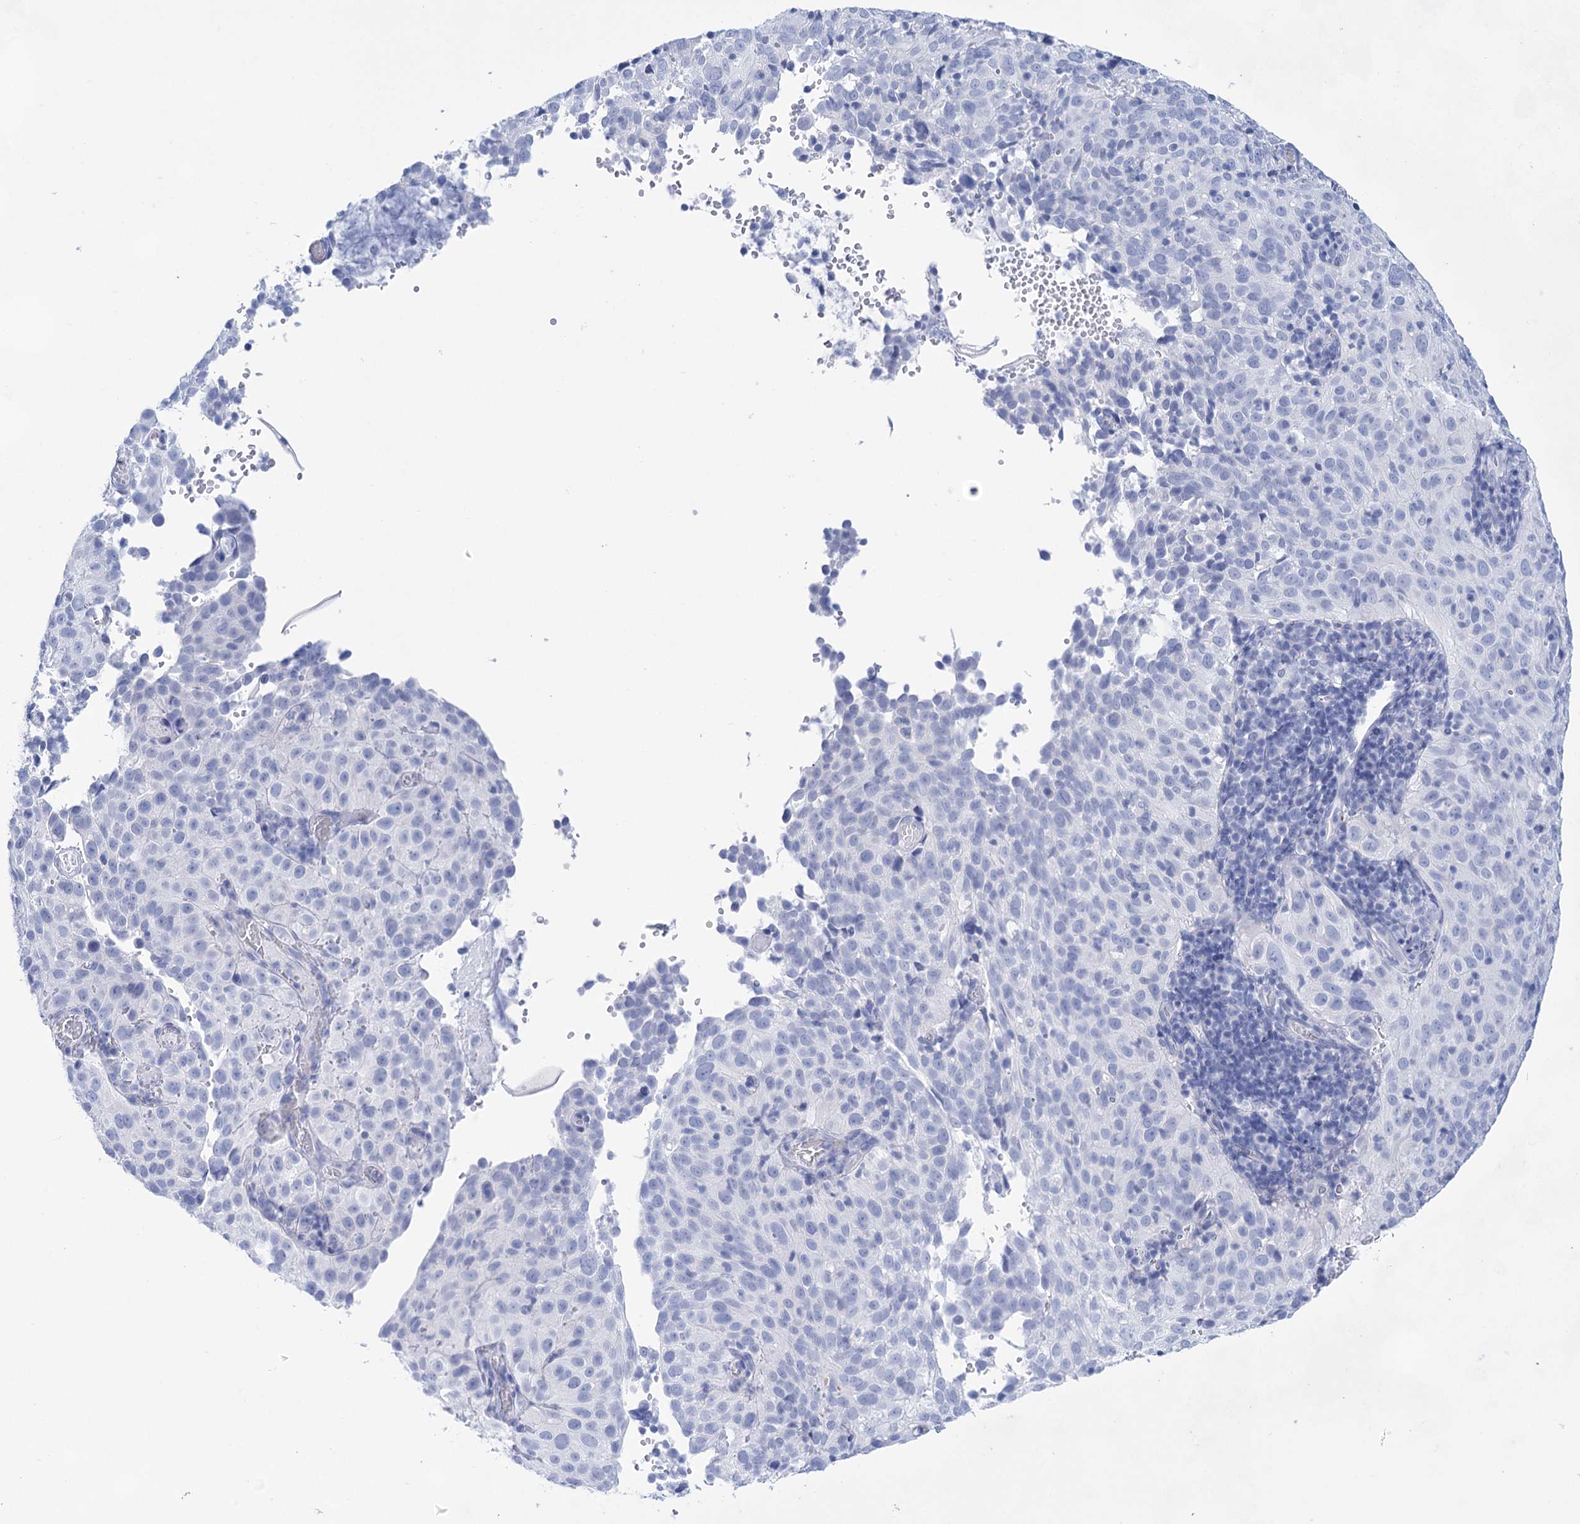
{"staining": {"intensity": "negative", "quantity": "none", "location": "none"}, "tissue": "cervical cancer", "cell_type": "Tumor cells", "image_type": "cancer", "snomed": [{"axis": "morphology", "description": "Squamous cell carcinoma, NOS"}, {"axis": "topography", "description": "Cervix"}], "caption": "Immunohistochemistry (IHC) histopathology image of human cervical cancer (squamous cell carcinoma) stained for a protein (brown), which exhibits no expression in tumor cells.", "gene": "LALBA", "patient": {"sex": "female", "age": 31}}